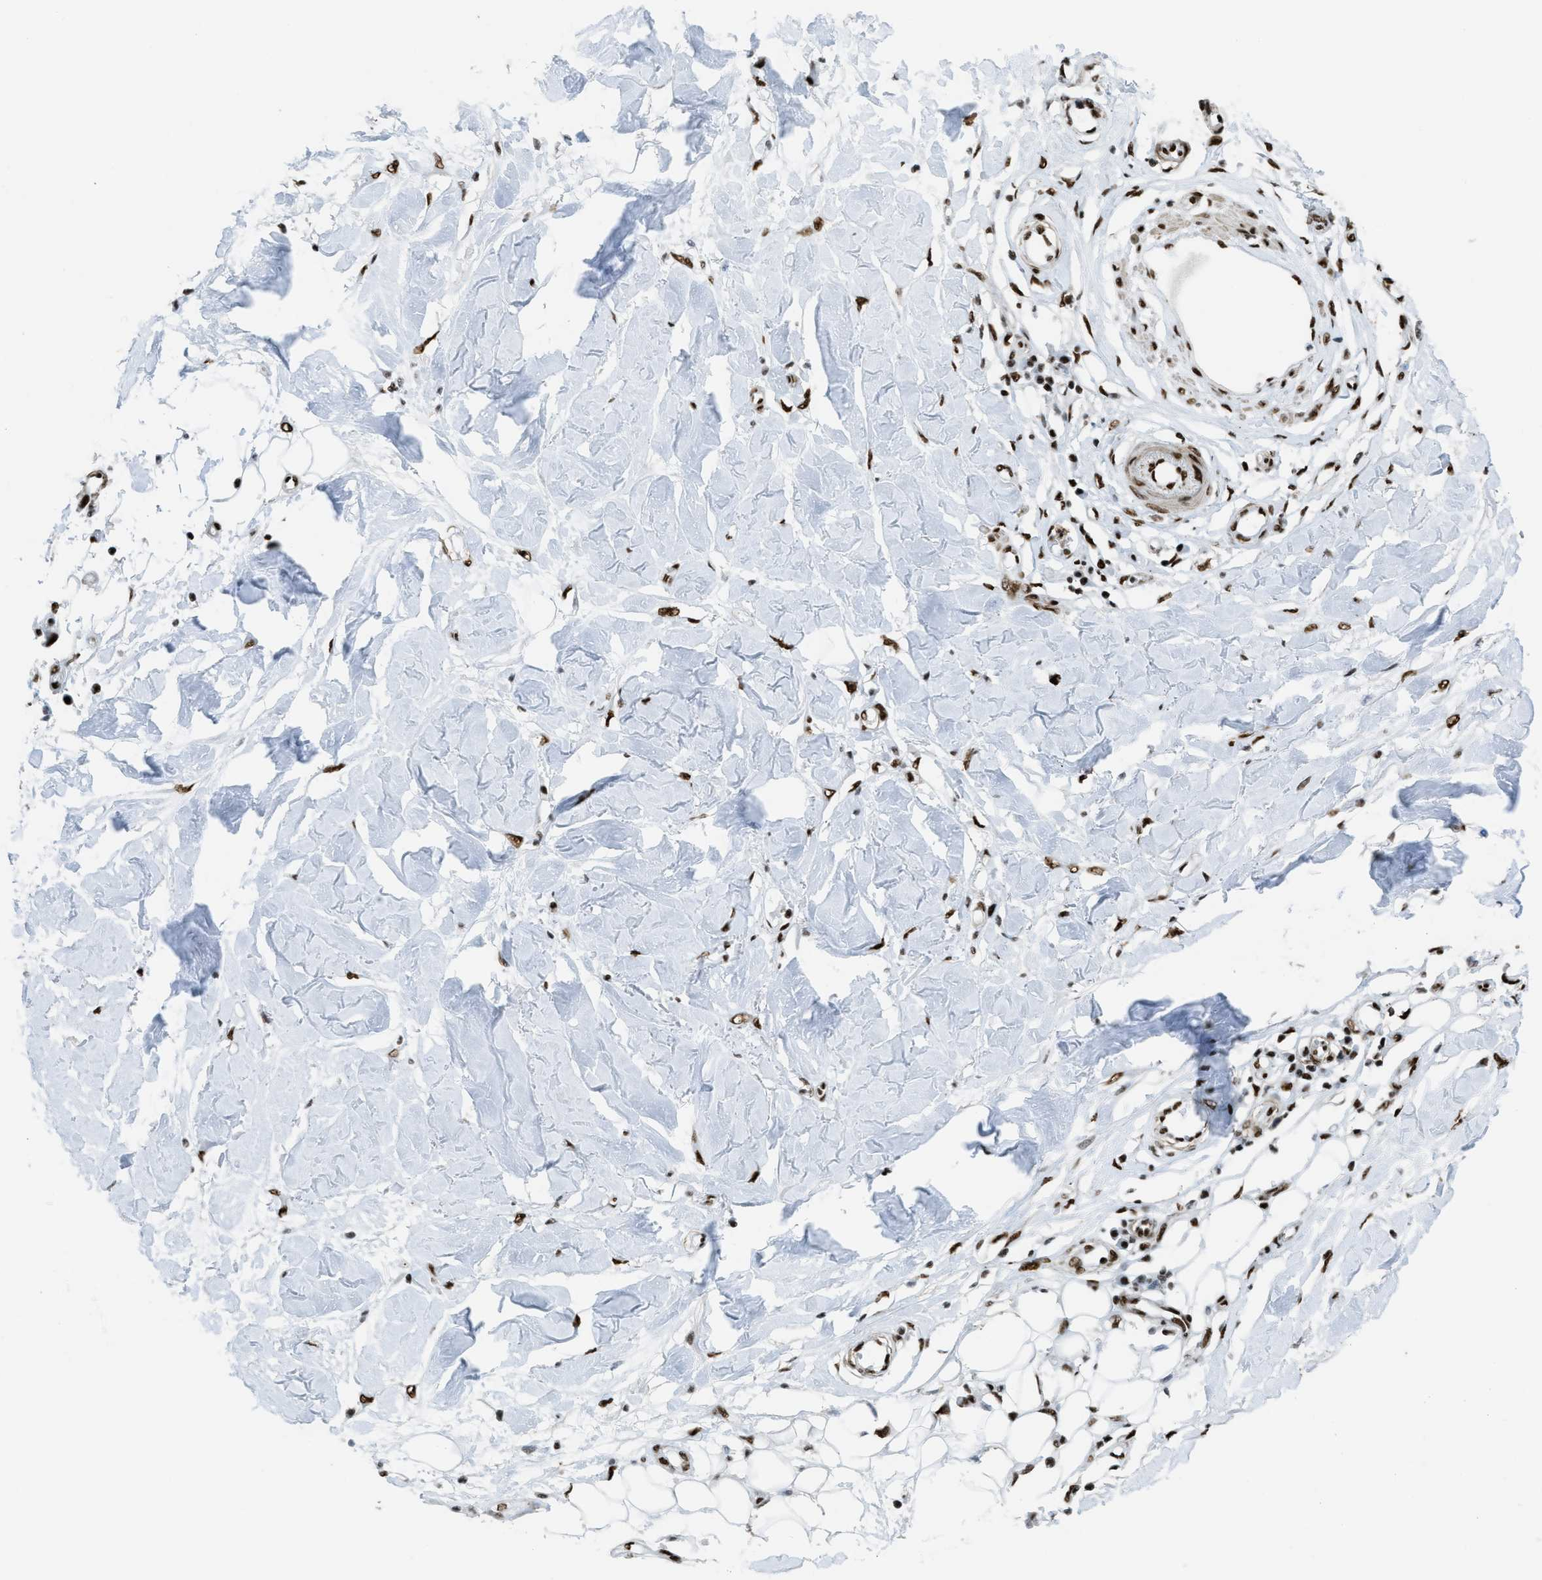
{"staining": {"intensity": "strong", "quantity": ">75%", "location": "nuclear"}, "tissue": "adipose tissue", "cell_type": "Adipocytes", "image_type": "normal", "snomed": [{"axis": "morphology", "description": "Normal tissue, NOS"}, {"axis": "morphology", "description": "Squamous cell carcinoma, NOS"}, {"axis": "topography", "description": "Skin"}, {"axis": "topography", "description": "Peripheral nerve tissue"}], "caption": "Immunohistochemistry of unremarkable adipose tissue shows high levels of strong nuclear expression in approximately >75% of adipocytes.", "gene": "ZNF207", "patient": {"sex": "male", "age": 83}}